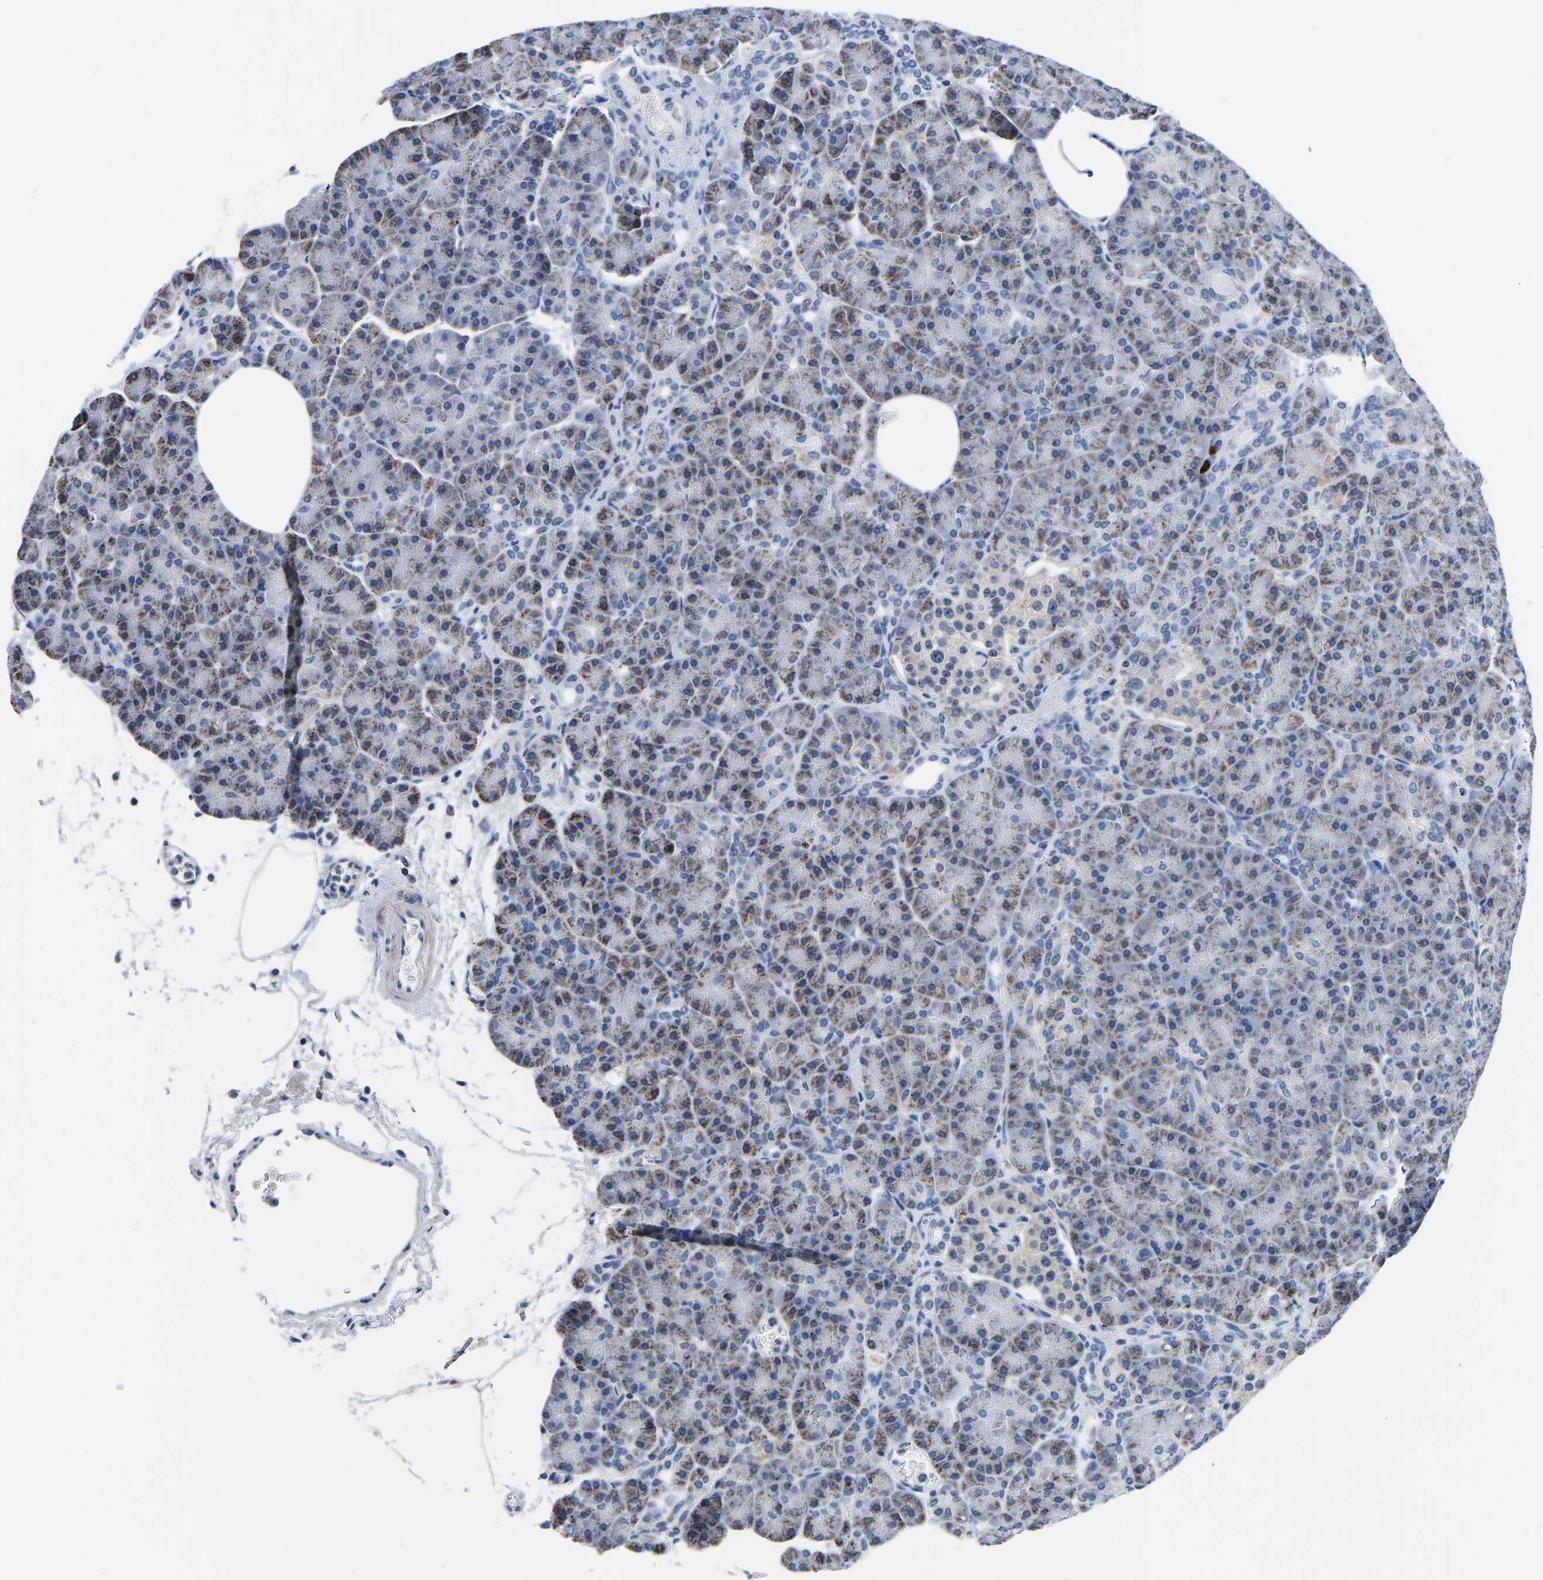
{"staining": {"intensity": "moderate", "quantity": "25%-75%", "location": "cytoplasmic/membranous"}, "tissue": "pancreas", "cell_type": "Exocrine glandular cells", "image_type": "normal", "snomed": [{"axis": "morphology", "description": "Normal tissue, NOS"}, {"axis": "topography", "description": "Pancreas"}], "caption": "About 25%-75% of exocrine glandular cells in unremarkable human pancreas display moderate cytoplasmic/membranous protein staining as visualized by brown immunohistochemical staining.", "gene": "FGD5", "patient": {"sex": "female", "age": 70}}